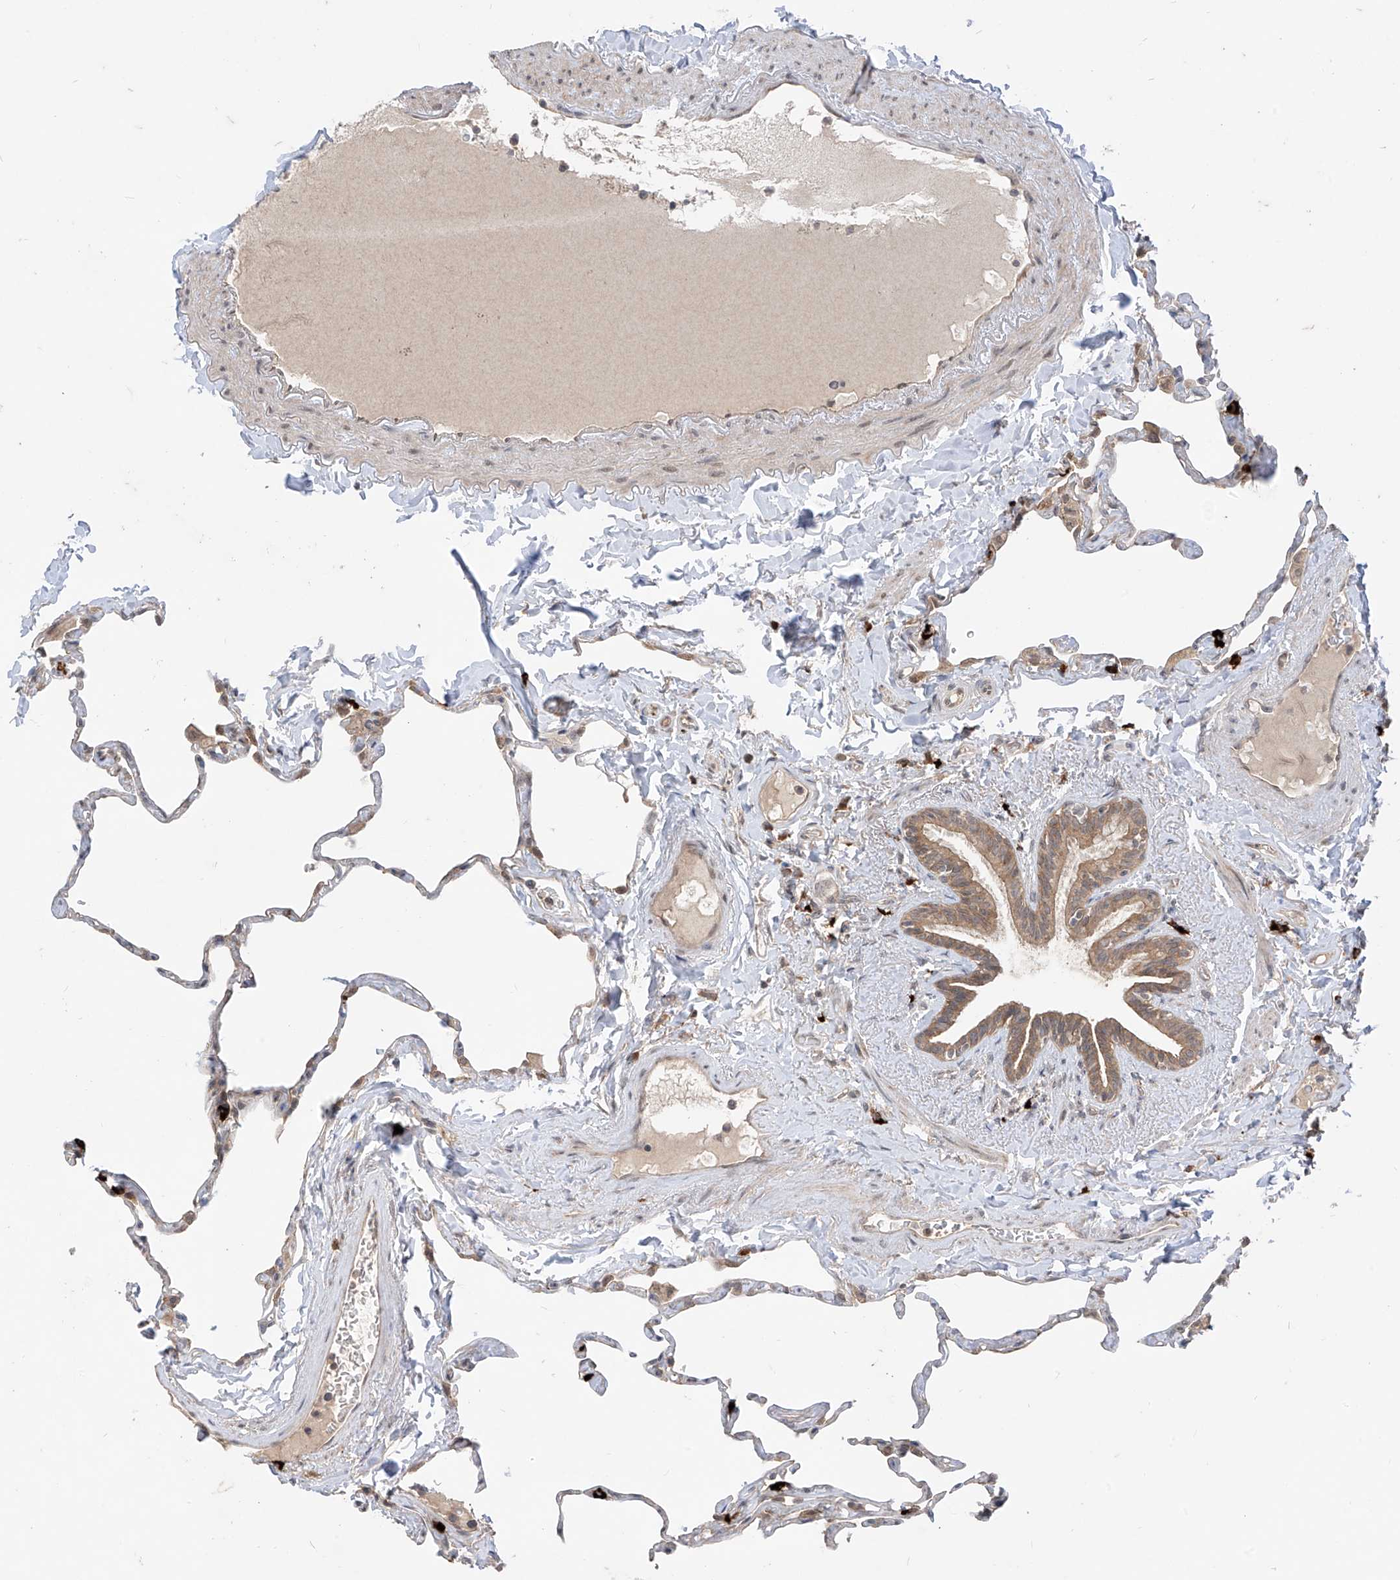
{"staining": {"intensity": "moderate", "quantity": "25%-75%", "location": "cytoplasmic/membranous"}, "tissue": "lung", "cell_type": "Alveolar cells", "image_type": "normal", "snomed": [{"axis": "morphology", "description": "Normal tissue, NOS"}, {"axis": "topography", "description": "Lung"}], "caption": "Protein analysis of normal lung displays moderate cytoplasmic/membranous positivity in approximately 25%-75% of alveolar cells. (brown staining indicates protein expression, while blue staining denotes nuclei).", "gene": "MTUS2", "patient": {"sex": "male", "age": 65}}